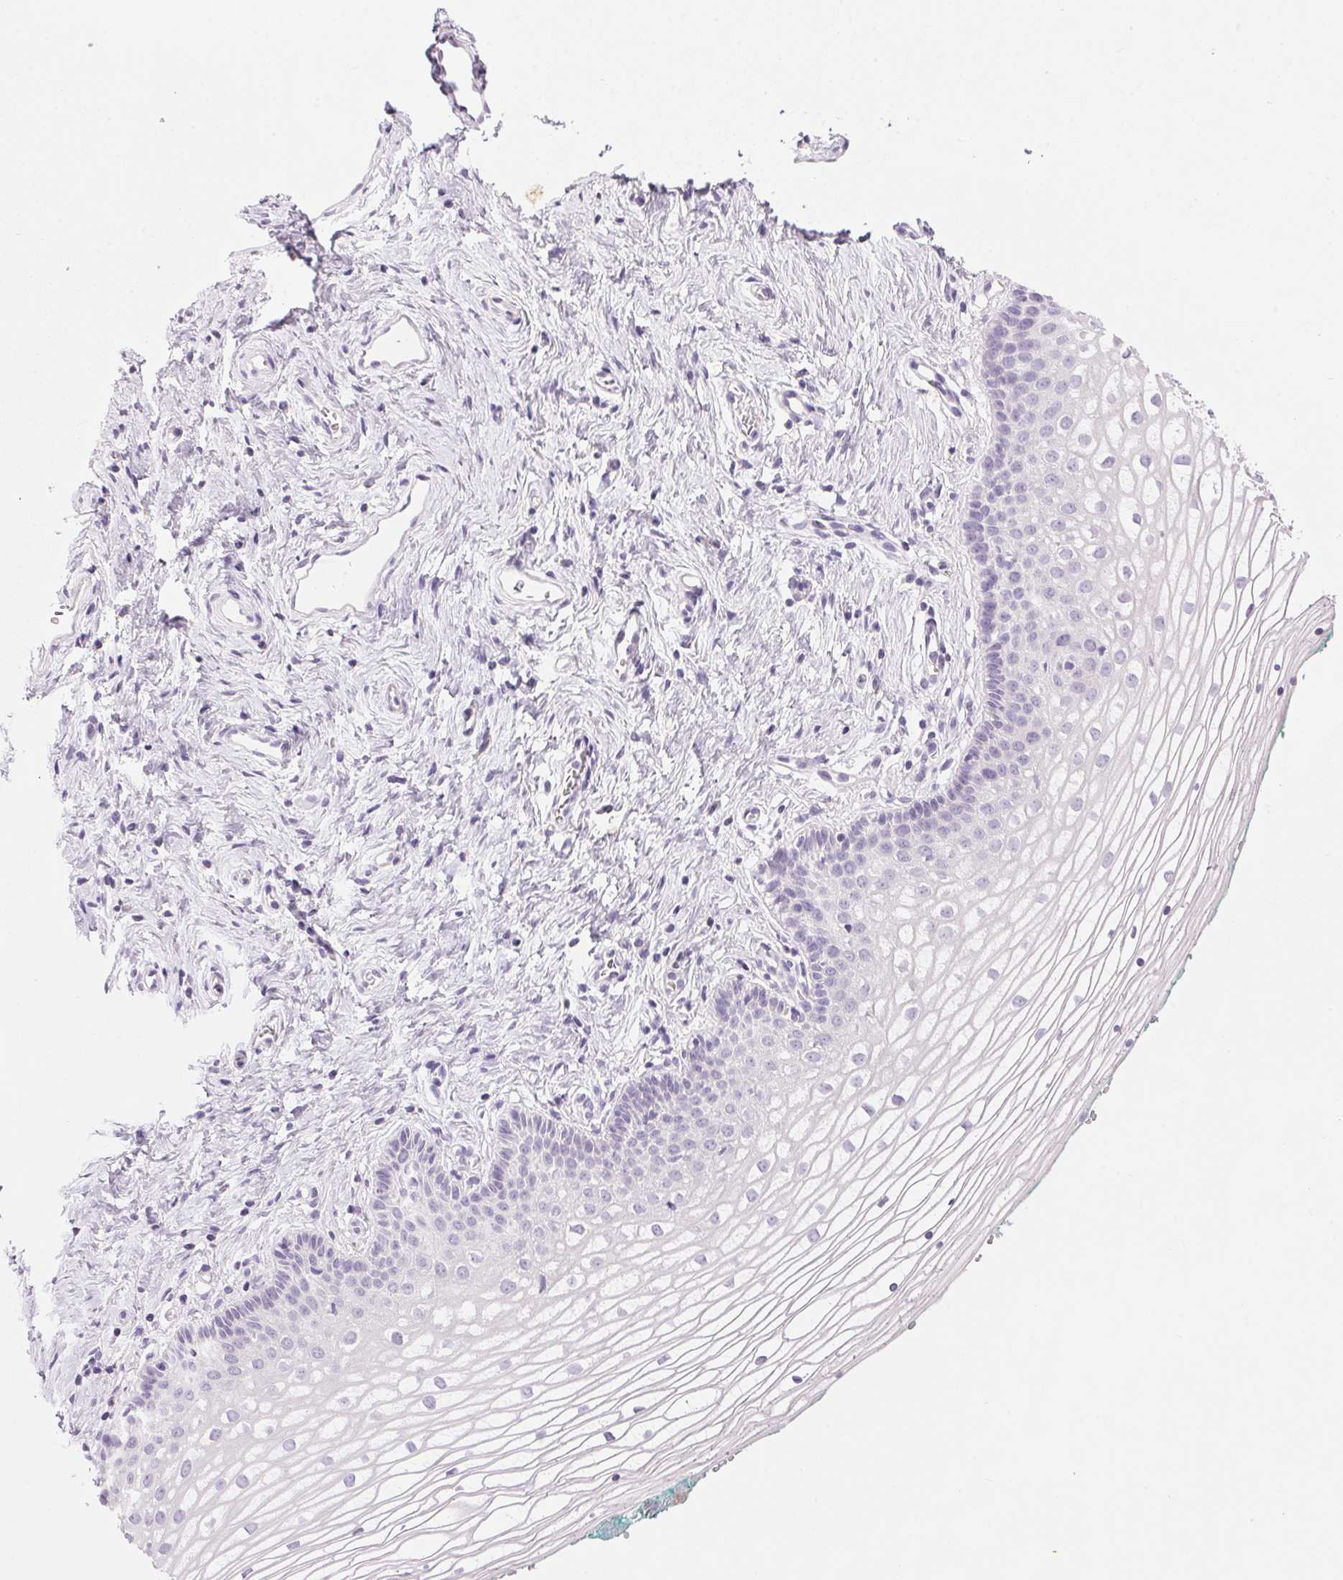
{"staining": {"intensity": "negative", "quantity": "none", "location": "none"}, "tissue": "vagina", "cell_type": "Squamous epithelial cells", "image_type": "normal", "snomed": [{"axis": "morphology", "description": "Normal tissue, NOS"}, {"axis": "topography", "description": "Vagina"}], "caption": "Immunohistochemistry micrograph of normal vagina: vagina stained with DAB (3,3'-diaminobenzidine) exhibits no significant protein staining in squamous epithelial cells. (IHC, brightfield microscopy, high magnification).", "gene": "HSD17B2", "patient": {"sex": "female", "age": 36}}